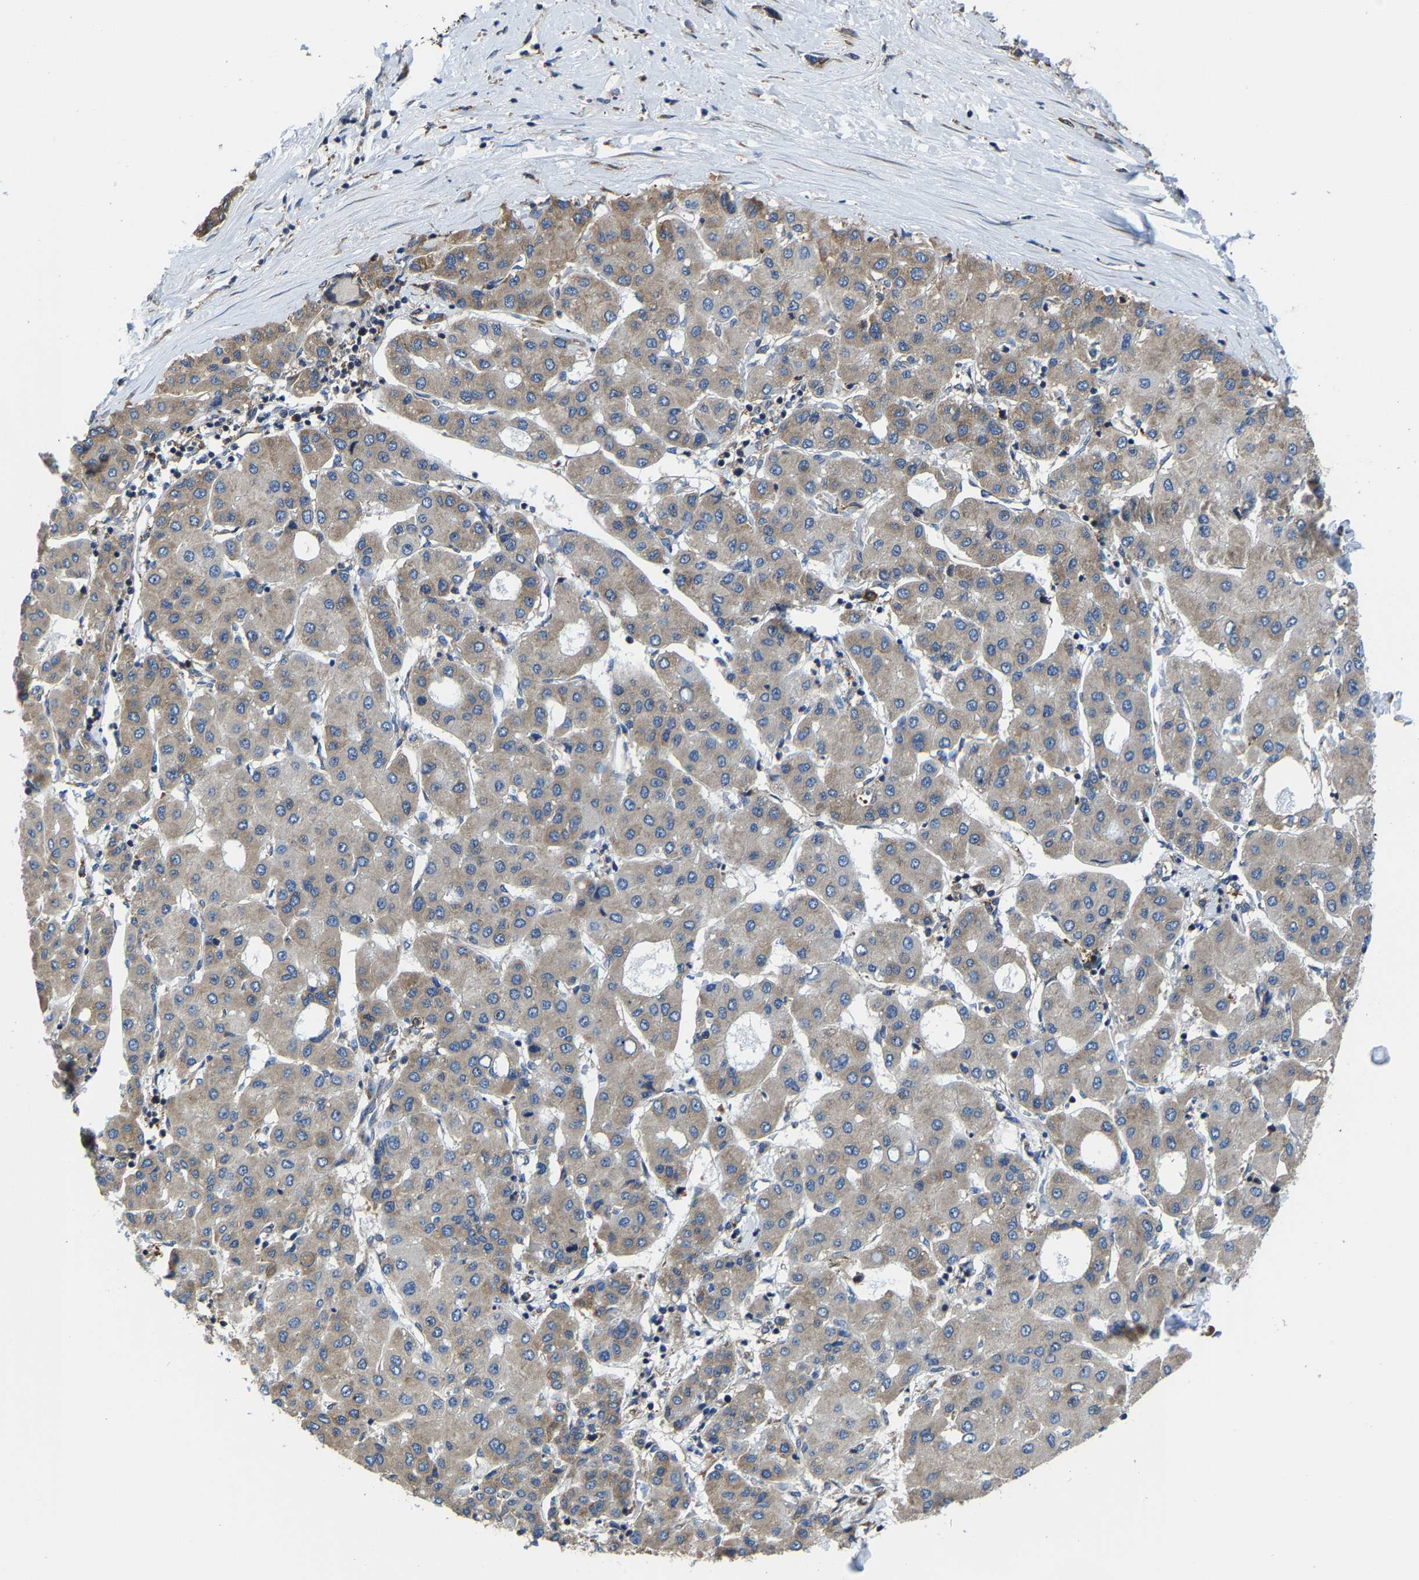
{"staining": {"intensity": "moderate", "quantity": ">75%", "location": "cytoplasmic/membranous"}, "tissue": "liver cancer", "cell_type": "Tumor cells", "image_type": "cancer", "snomed": [{"axis": "morphology", "description": "Carcinoma, Hepatocellular, NOS"}, {"axis": "topography", "description": "Liver"}], "caption": "Protein expression analysis of liver hepatocellular carcinoma exhibits moderate cytoplasmic/membranous staining in approximately >75% of tumor cells.", "gene": "G3BP2", "patient": {"sex": "male", "age": 65}}